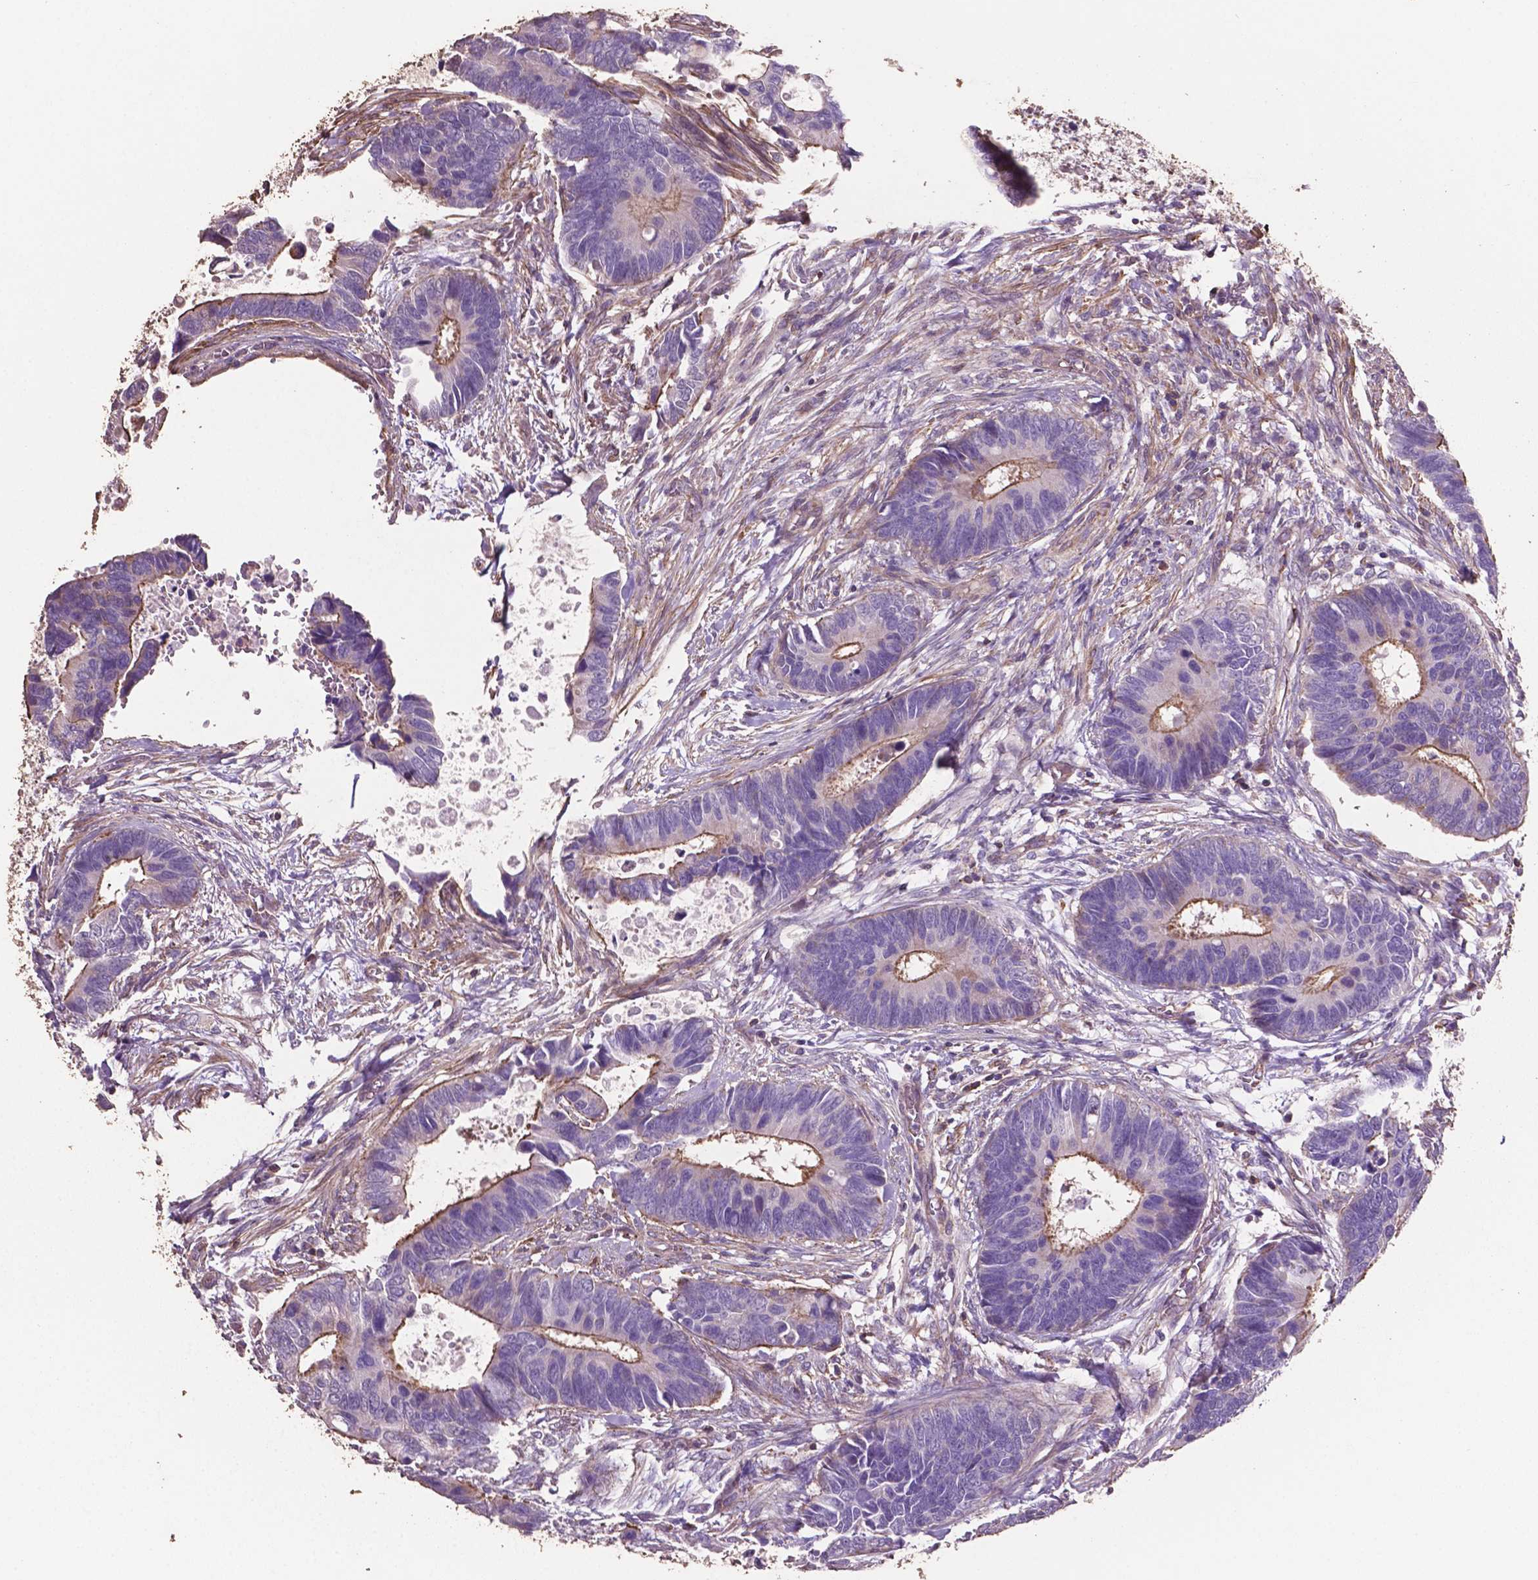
{"staining": {"intensity": "moderate", "quantity": "<25%", "location": "cytoplasmic/membranous"}, "tissue": "colorectal cancer", "cell_type": "Tumor cells", "image_type": "cancer", "snomed": [{"axis": "morphology", "description": "Adenocarcinoma, NOS"}, {"axis": "topography", "description": "Colon"}], "caption": "Colorectal cancer (adenocarcinoma) tissue demonstrates moderate cytoplasmic/membranous expression in approximately <25% of tumor cells", "gene": "COMMD4", "patient": {"sex": "male", "age": 49}}